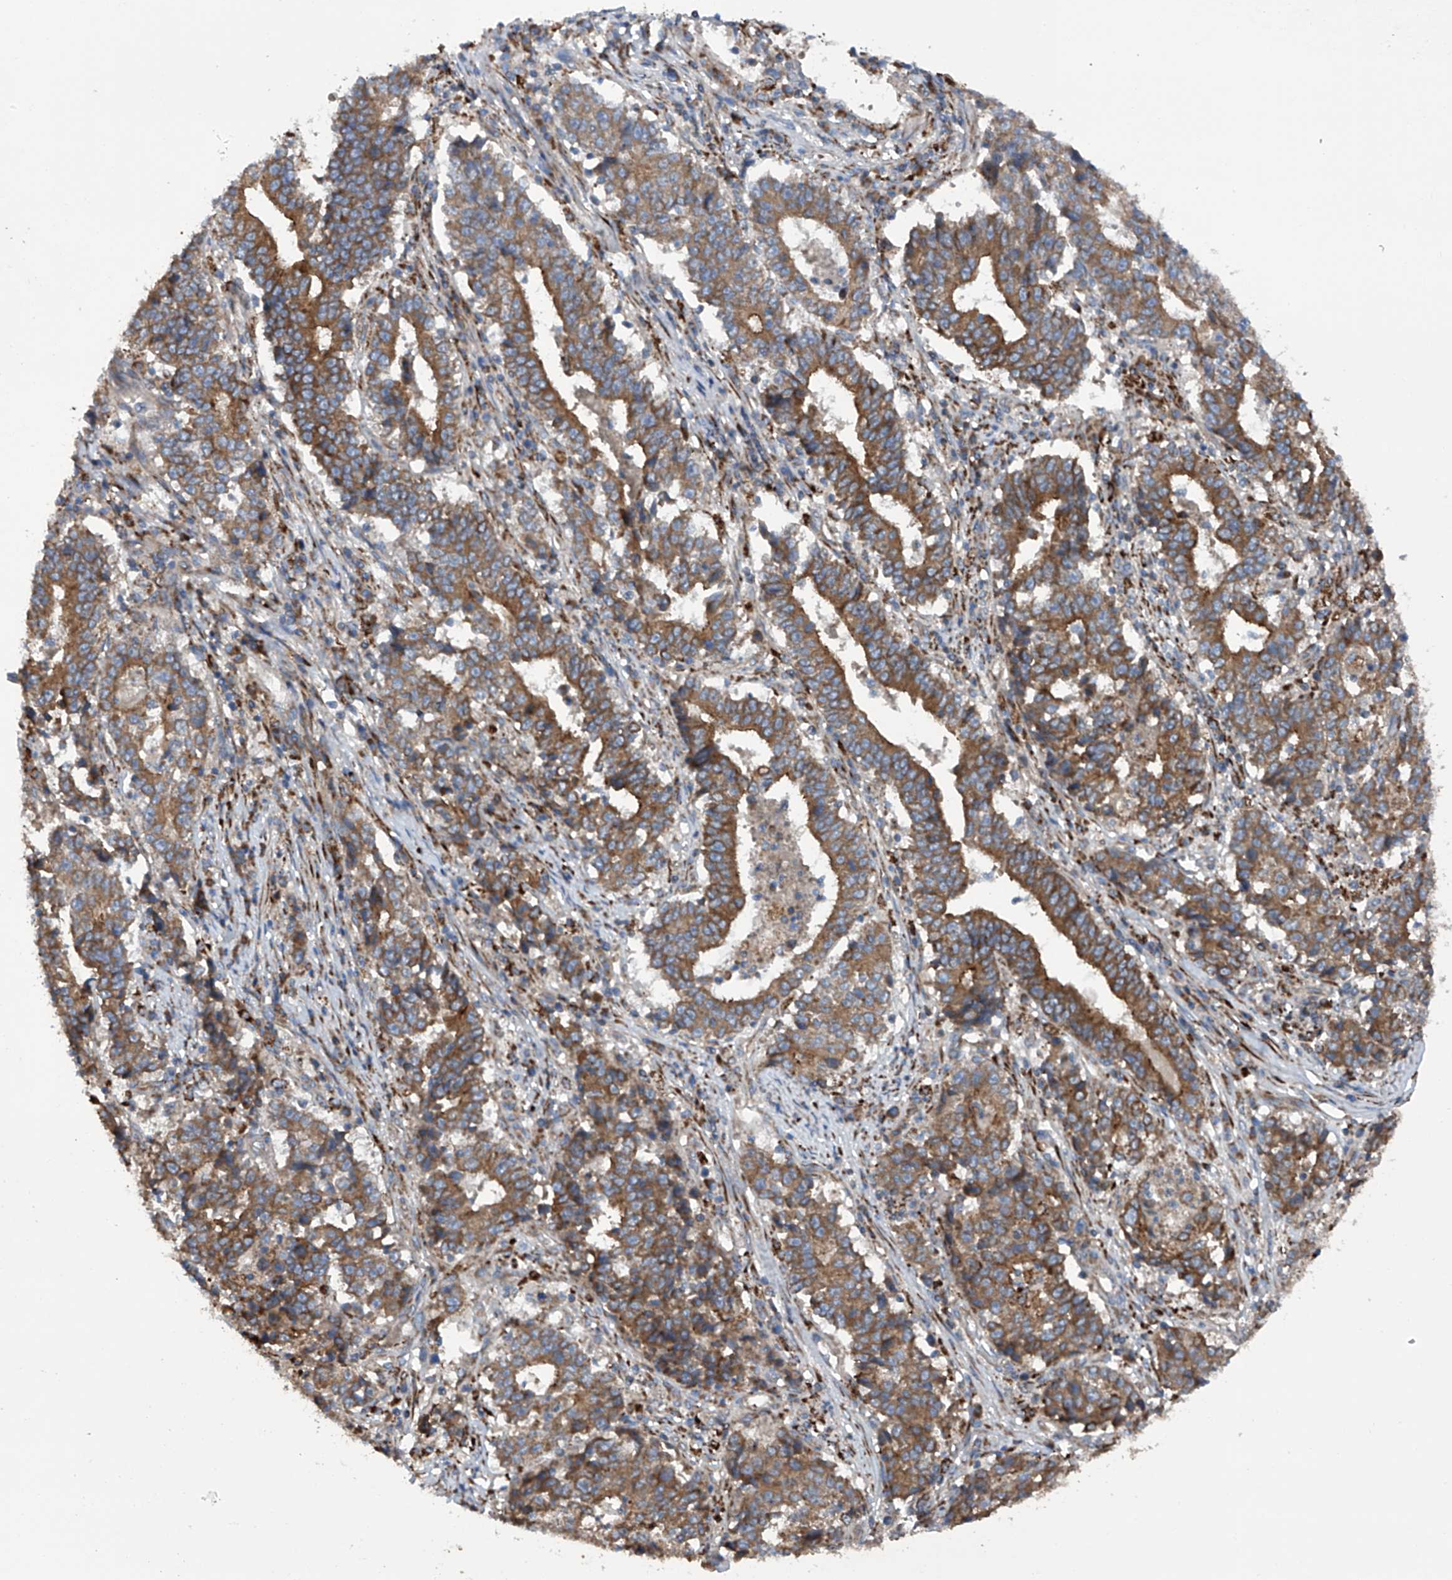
{"staining": {"intensity": "moderate", "quantity": ">75%", "location": "cytoplasmic/membranous"}, "tissue": "stomach cancer", "cell_type": "Tumor cells", "image_type": "cancer", "snomed": [{"axis": "morphology", "description": "Adenocarcinoma, NOS"}, {"axis": "topography", "description": "Stomach"}], "caption": "Brown immunohistochemical staining in stomach adenocarcinoma demonstrates moderate cytoplasmic/membranous positivity in approximately >75% of tumor cells. The staining is performed using DAB brown chromogen to label protein expression. The nuclei are counter-stained blue using hematoxylin.", "gene": "ASCC3", "patient": {"sex": "male", "age": 59}}